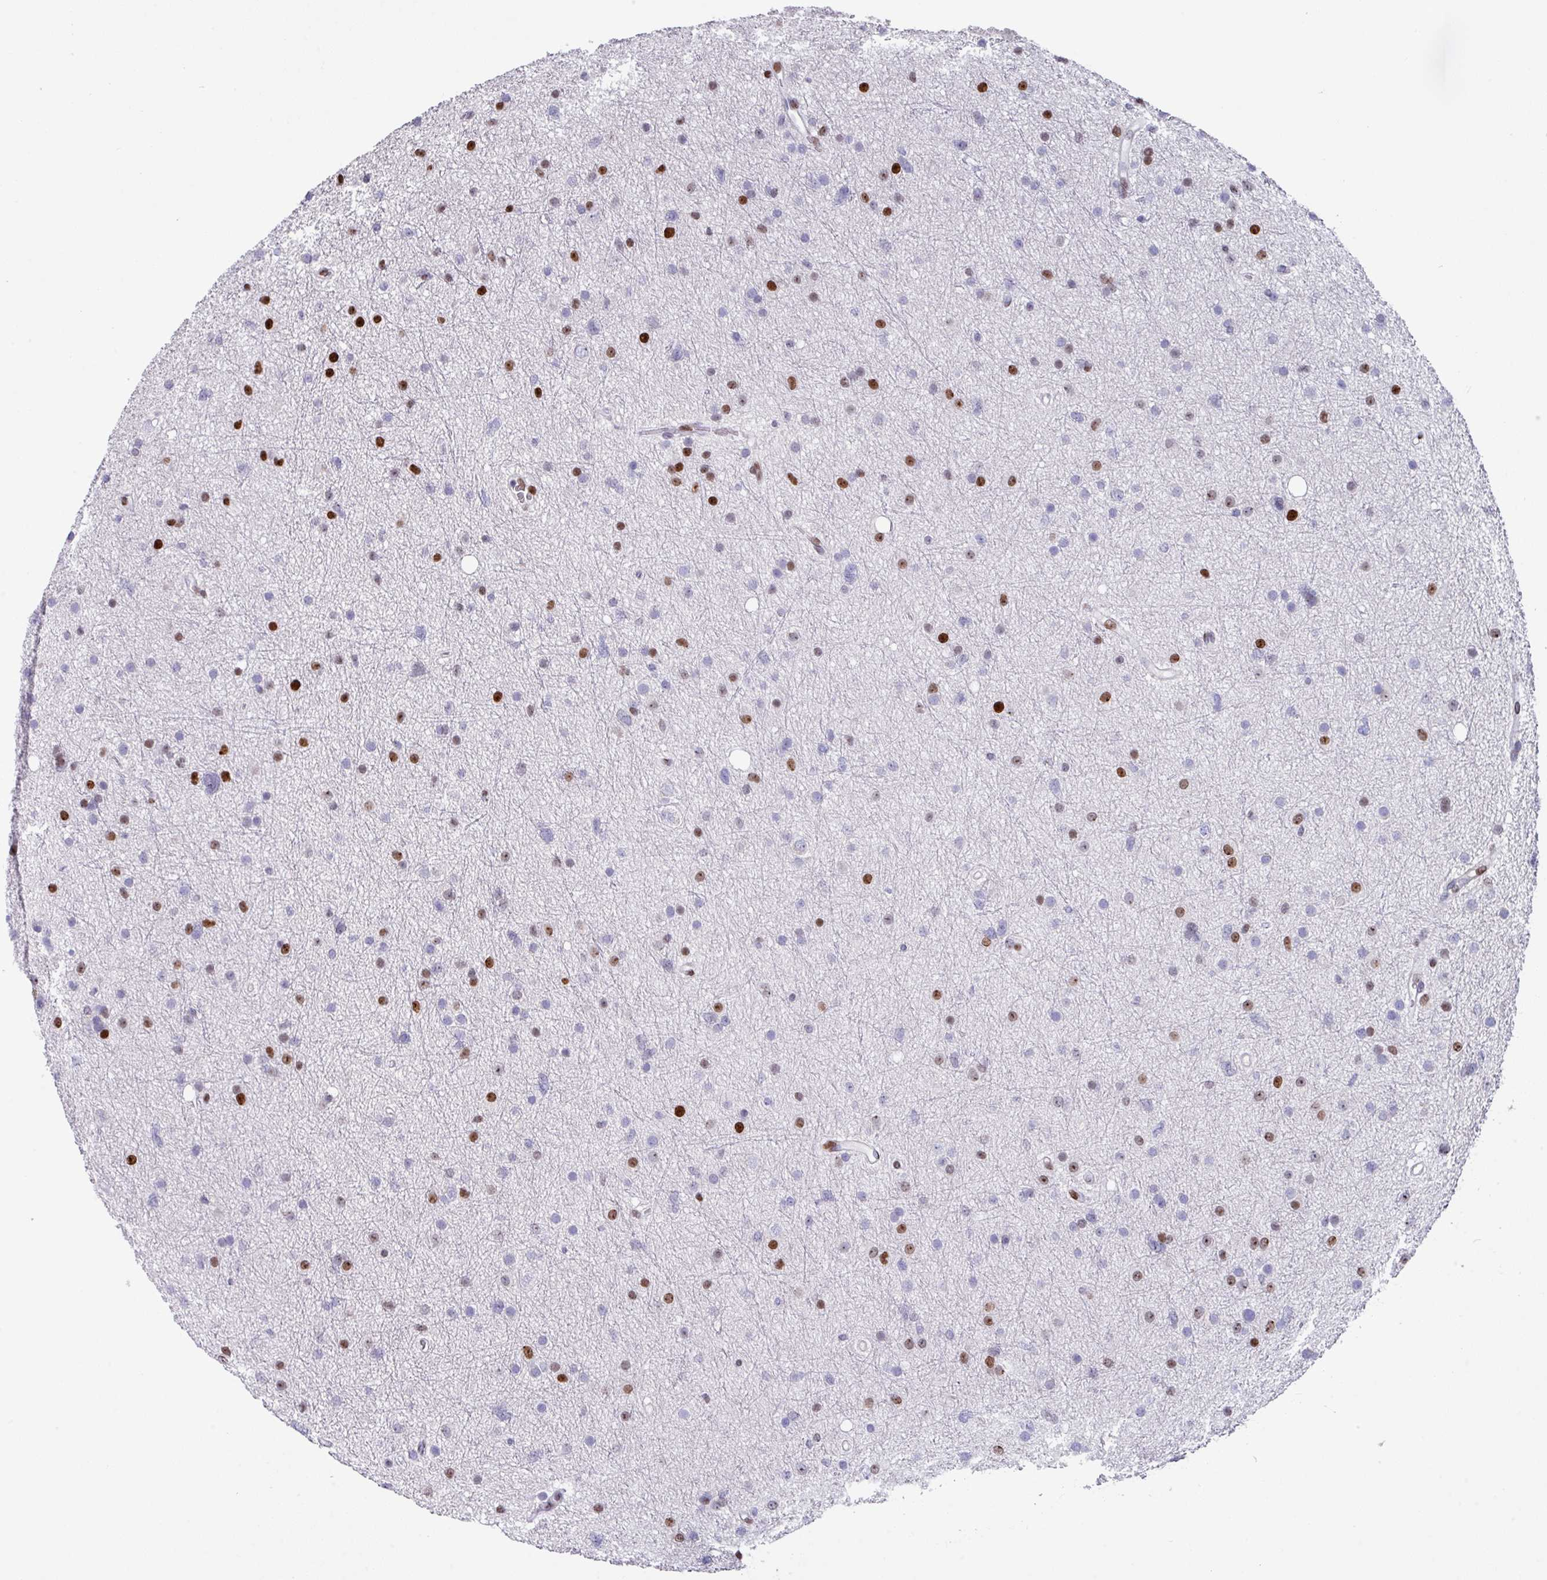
{"staining": {"intensity": "moderate", "quantity": "25%-75%", "location": "nuclear"}, "tissue": "glioma", "cell_type": "Tumor cells", "image_type": "cancer", "snomed": [{"axis": "morphology", "description": "Glioma, malignant, Low grade"}, {"axis": "topography", "description": "Cerebral cortex"}], "caption": "Protein expression analysis of low-grade glioma (malignant) reveals moderate nuclear expression in approximately 25%-75% of tumor cells.", "gene": "TCF3", "patient": {"sex": "female", "age": 39}}